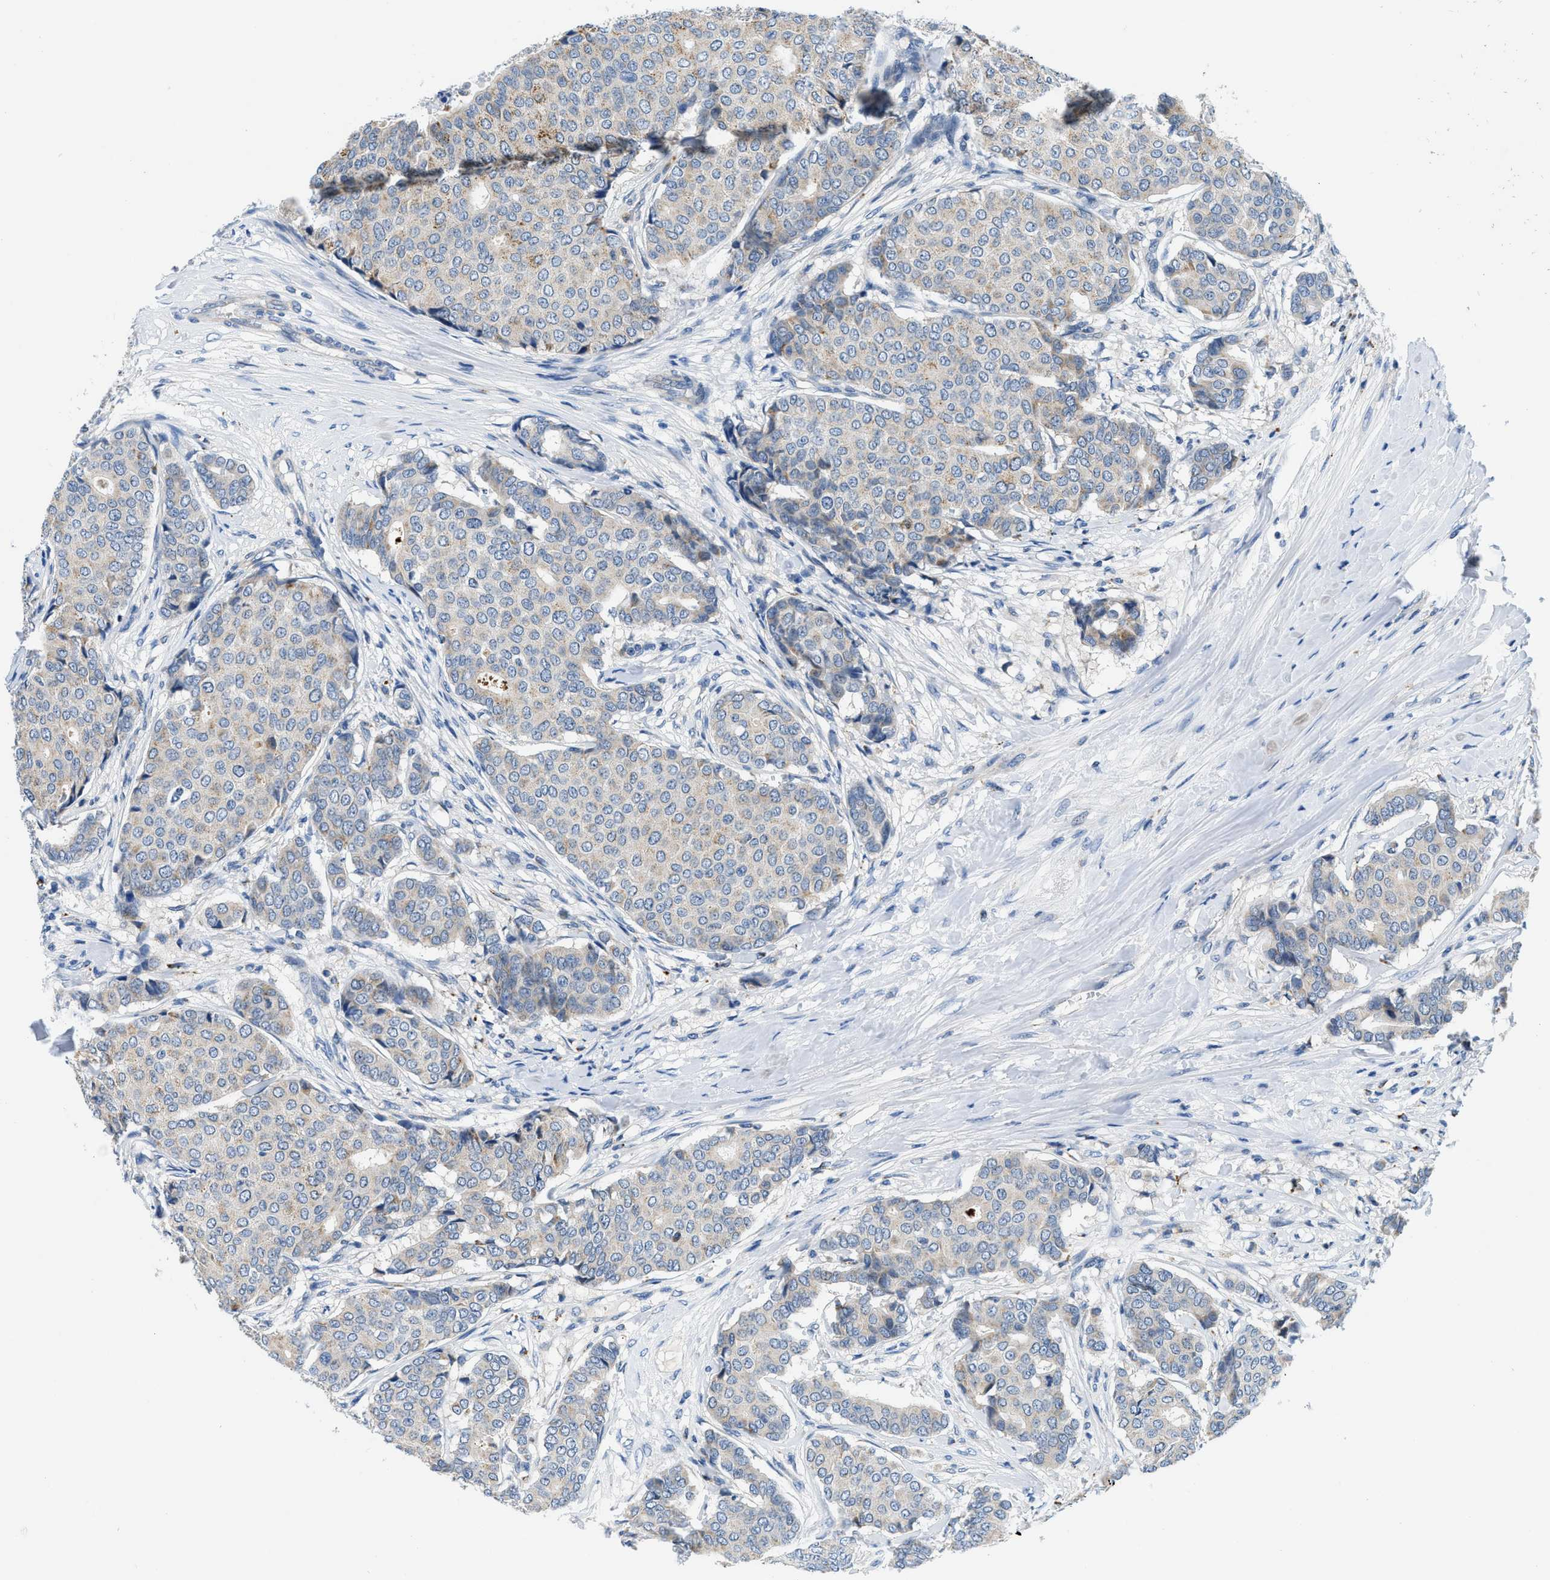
{"staining": {"intensity": "weak", "quantity": "<25%", "location": "cytoplasmic/membranous"}, "tissue": "breast cancer", "cell_type": "Tumor cells", "image_type": "cancer", "snomed": [{"axis": "morphology", "description": "Duct carcinoma"}, {"axis": "topography", "description": "Breast"}], "caption": "This is a histopathology image of immunohistochemistry (IHC) staining of breast cancer, which shows no expression in tumor cells.", "gene": "ADGRE3", "patient": {"sex": "female", "age": 75}}